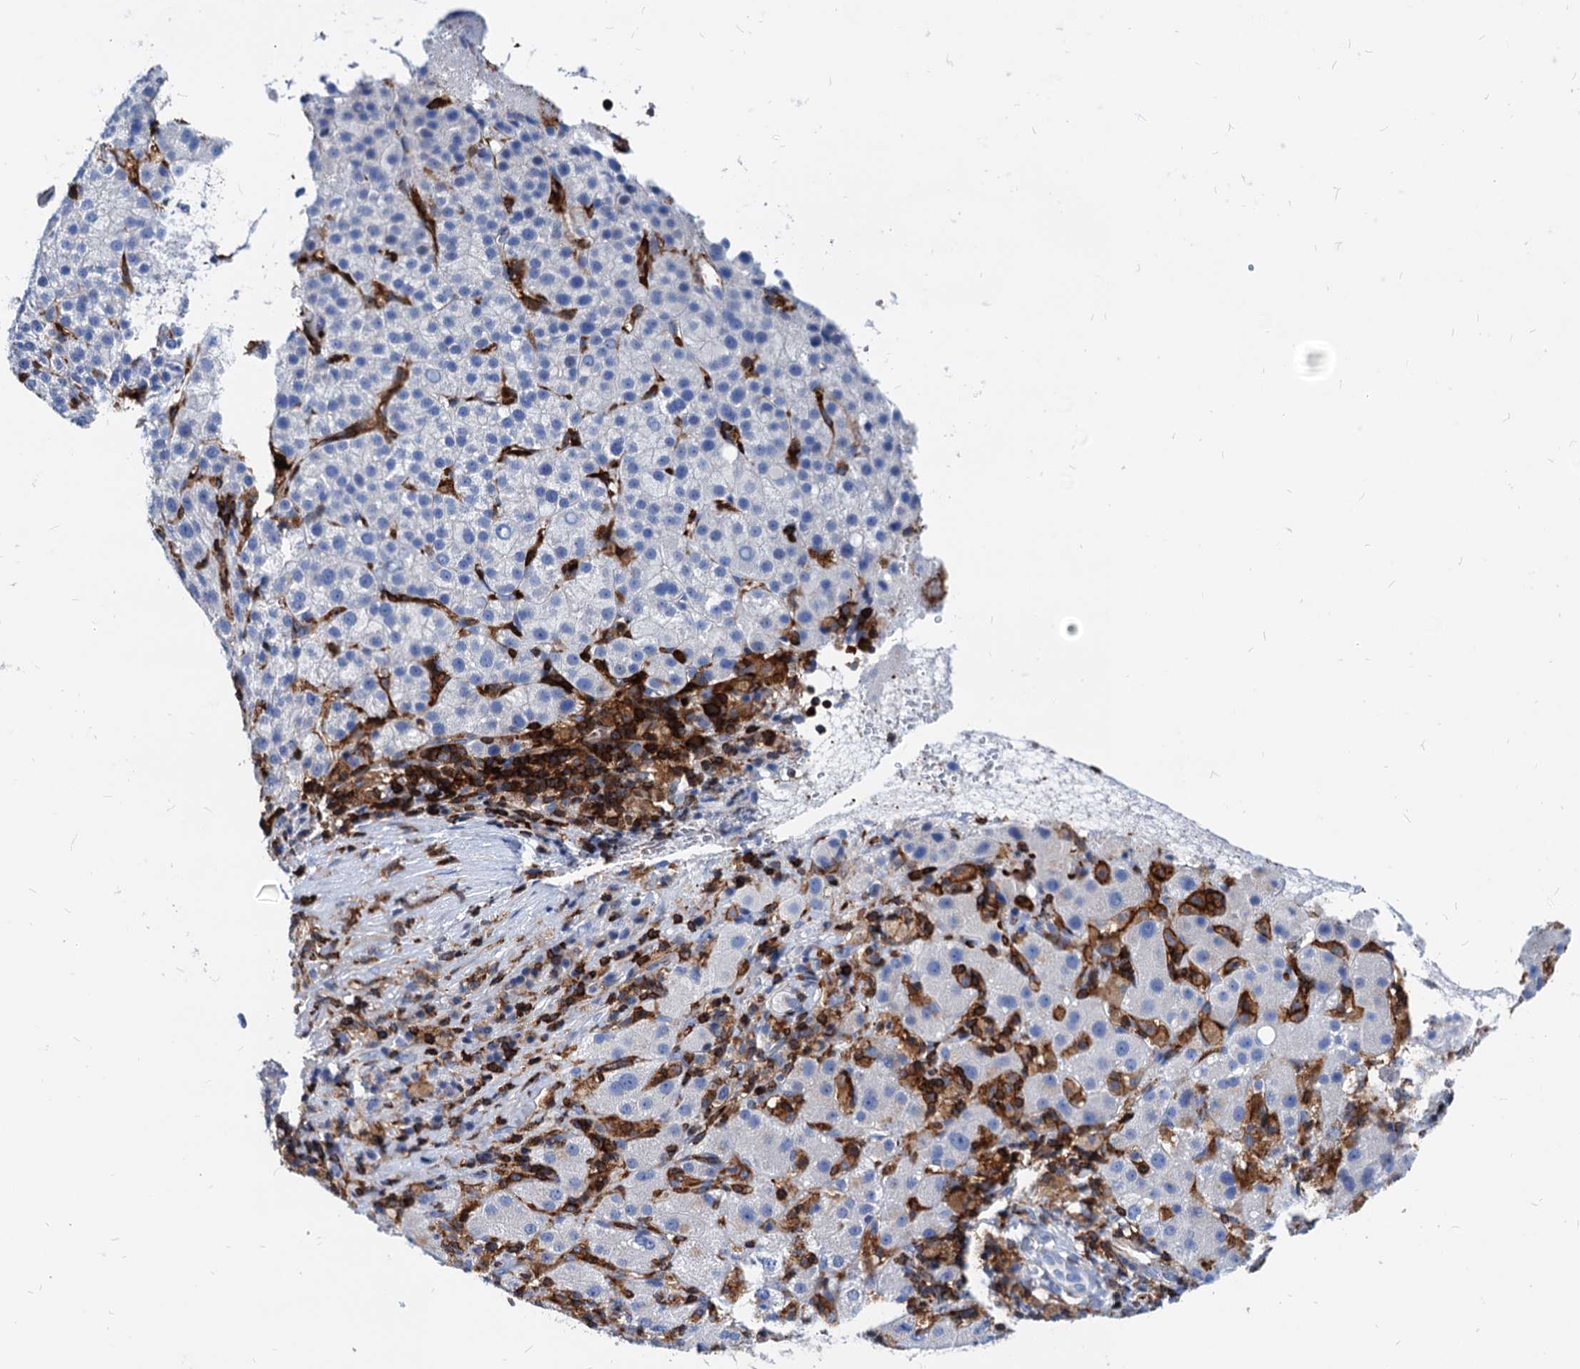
{"staining": {"intensity": "negative", "quantity": "none", "location": "none"}, "tissue": "liver cancer", "cell_type": "Tumor cells", "image_type": "cancer", "snomed": [{"axis": "morphology", "description": "Carcinoma, Hepatocellular, NOS"}, {"axis": "topography", "description": "Liver"}], "caption": "Tumor cells are negative for brown protein staining in liver hepatocellular carcinoma.", "gene": "LCP2", "patient": {"sex": "female", "age": 58}}